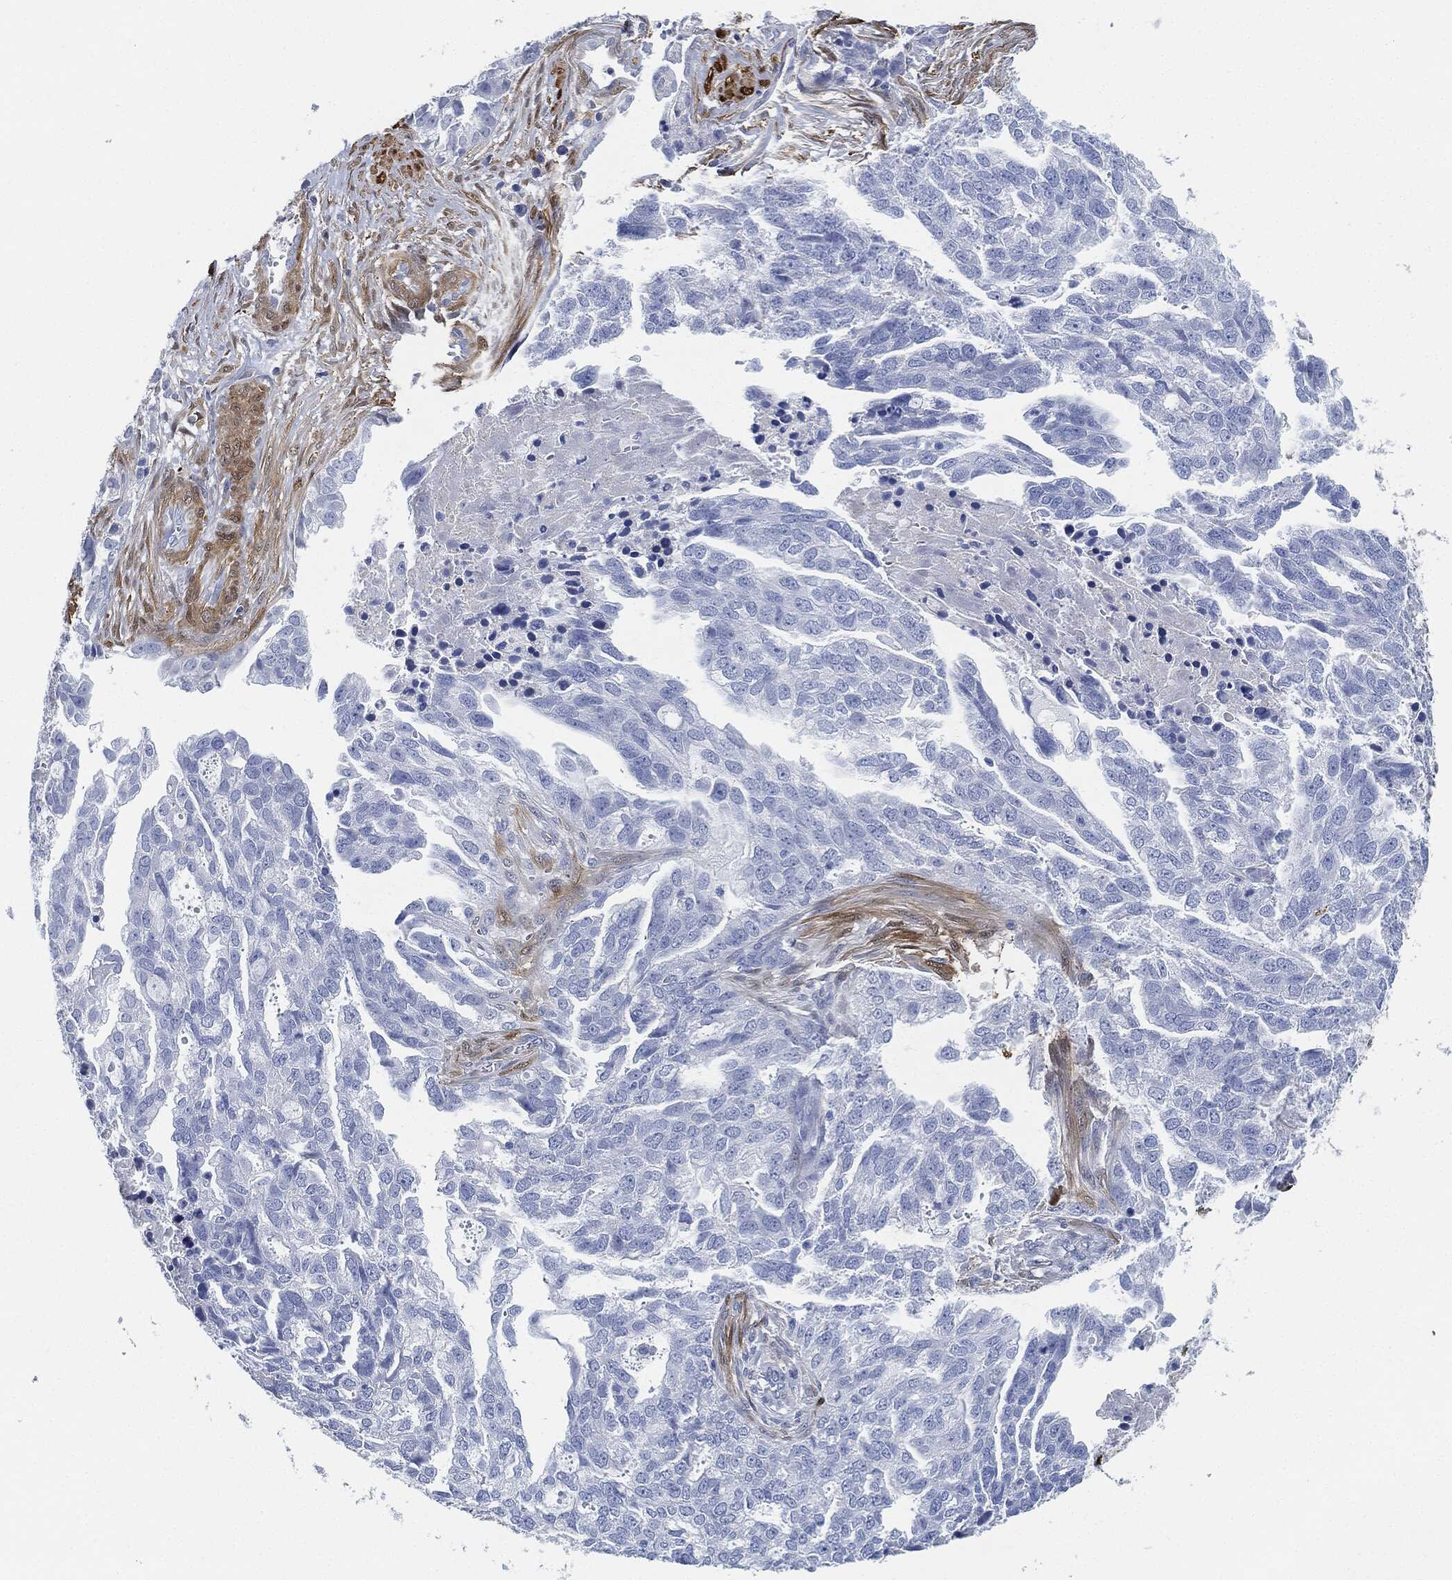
{"staining": {"intensity": "negative", "quantity": "none", "location": "none"}, "tissue": "ovarian cancer", "cell_type": "Tumor cells", "image_type": "cancer", "snomed": [{"axis": "morphology", "description": "Cystadenocarcinoma, serous, NOS"}, {"axis": "topography", "description": "Ovary"}], "caption": "IHC image of human ovarian cancer (serous cystadenocarcinoma) stained for a protein (brown), which exhibits no positivity in tumor cells.", "gene": "TAGLN", "patient": {"sex": "female", "age": 51}}